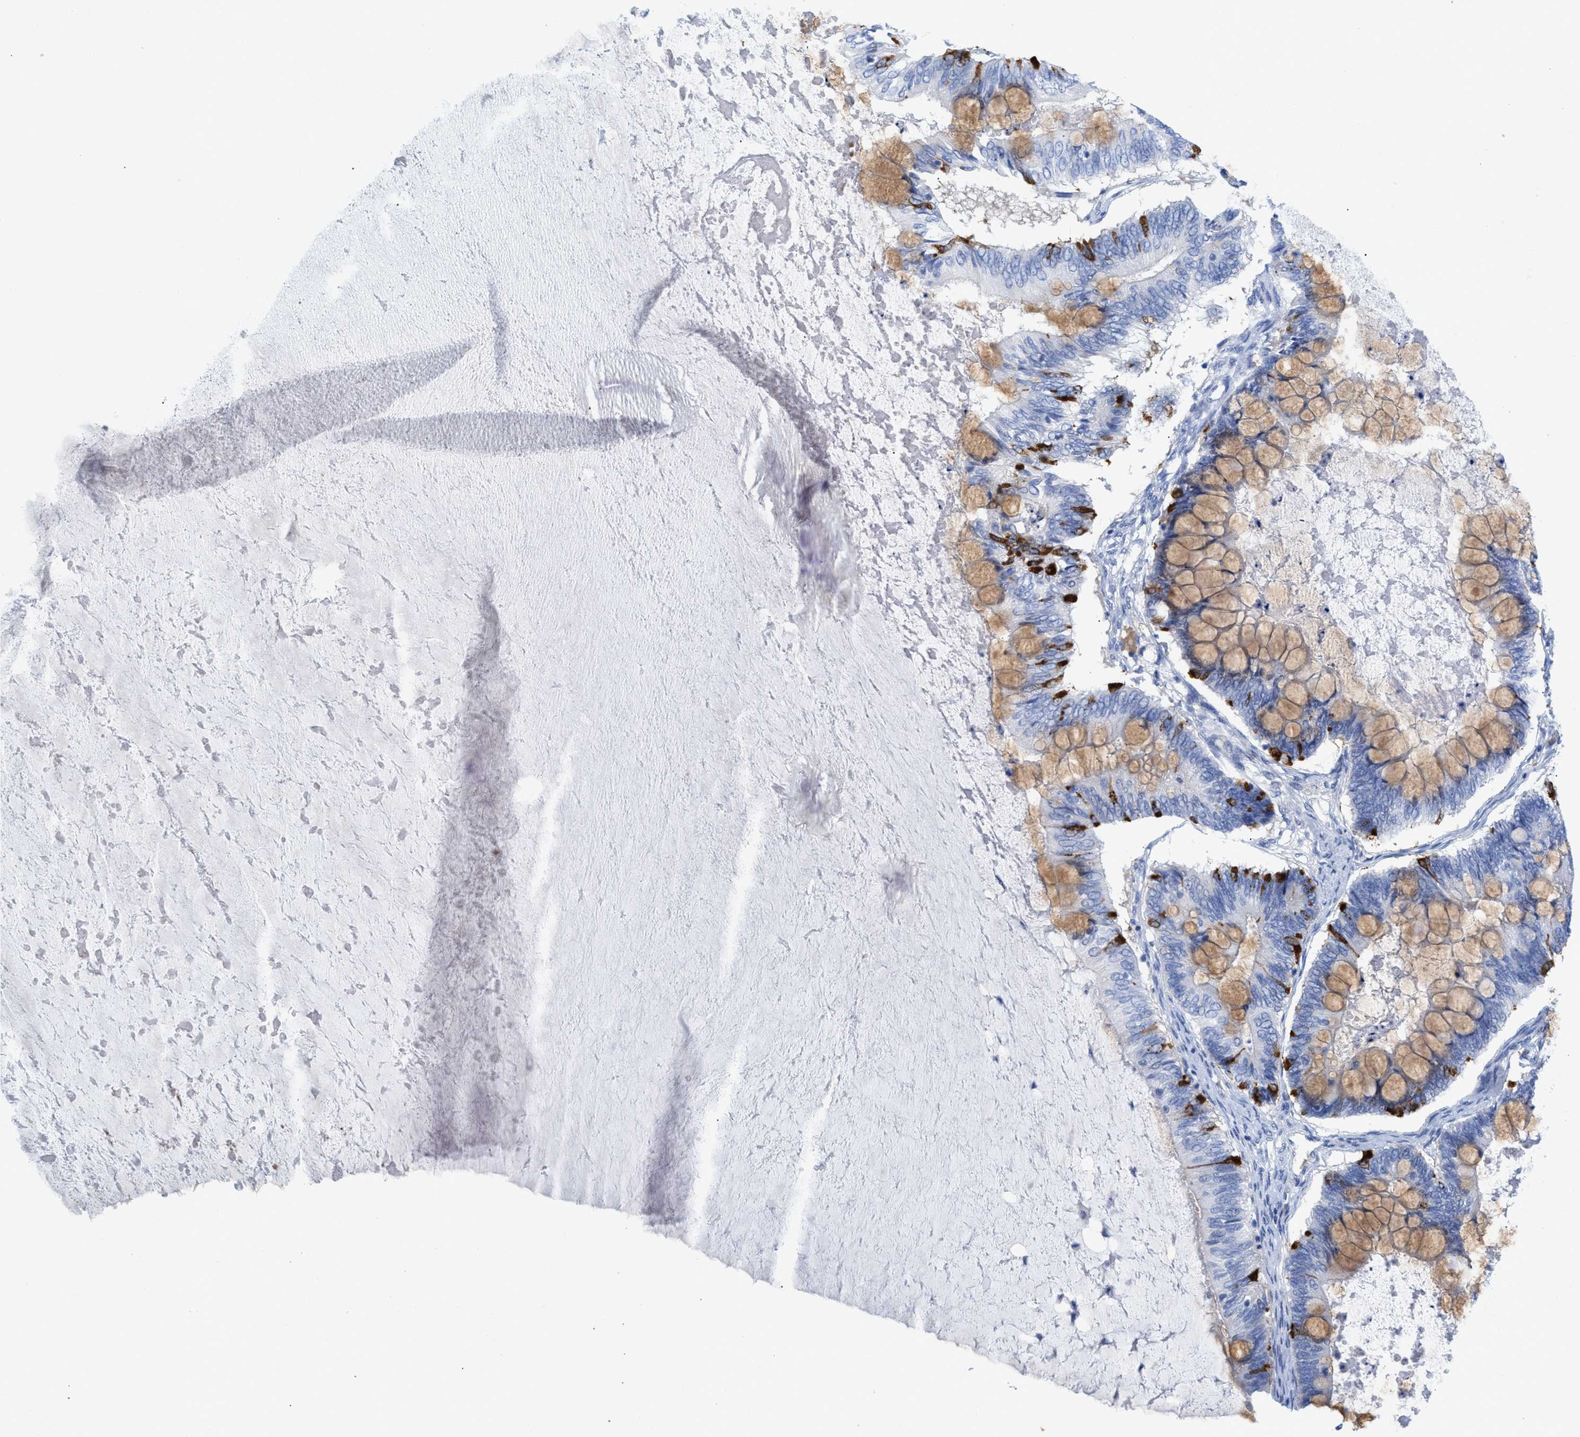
{"staining": {"intensity": "weak", "quantity": ">75%", "location": "cytoplasmic/membranous"}, "tissue": "ovarian cancer", "cell_type": "Tumor cells", "image_type": "cancer", "snomed": [{"axis": "morphology", "description": "Cystadenocarcinoma, mucinous, NOS"}, {"axis": "topography", "description": "Ovary"}], "caption": "Ovarian cancer stained with IHC displays weak cytoplasmic/membranous expression in approximately >75% of tumor cells.", "gene": "ANKFN1", "patient": {"sex": "female", "age": 61}}